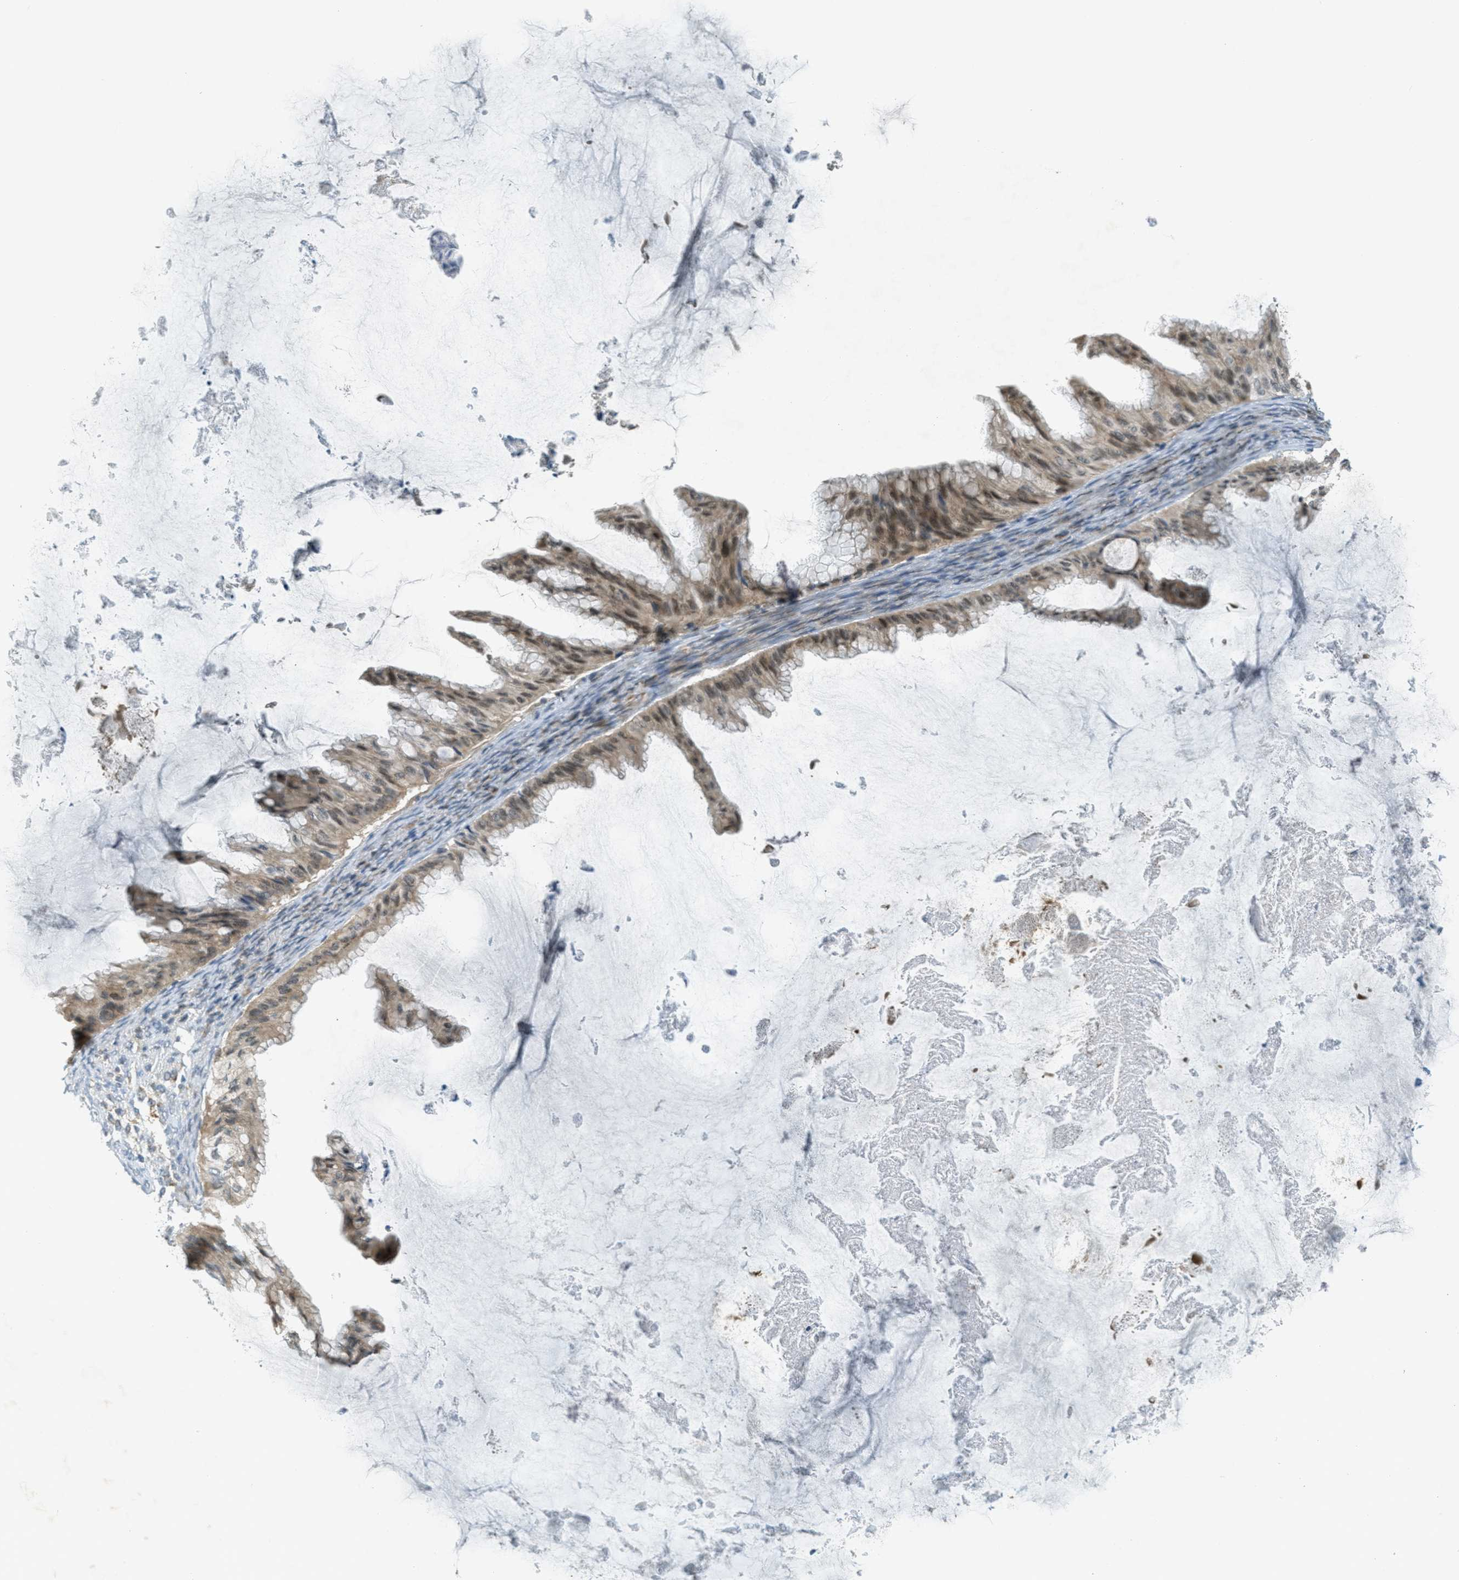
{"staining": {"intensity": "moderate", "quantity": ">75%", "location": "cytoplasmic/membranous,nuclear"}, "tissue": "ovarian cancer", "cell_type": "Tumor cells", "image_type": "cancer", "snomed": [{"axis": "morphology", "description": "Cystadenocarcinoma, mucinous, NOS"}, {"axis": "topography", "description": "Ovary"}], "caption": "A brown stain highlights moderate cytoplasmic/membranous and nuclear positivity of a protein in human ovarian cancer tumor cells.", "gene": "TCF20", "patient": {"sex": "female", "age": 61}}